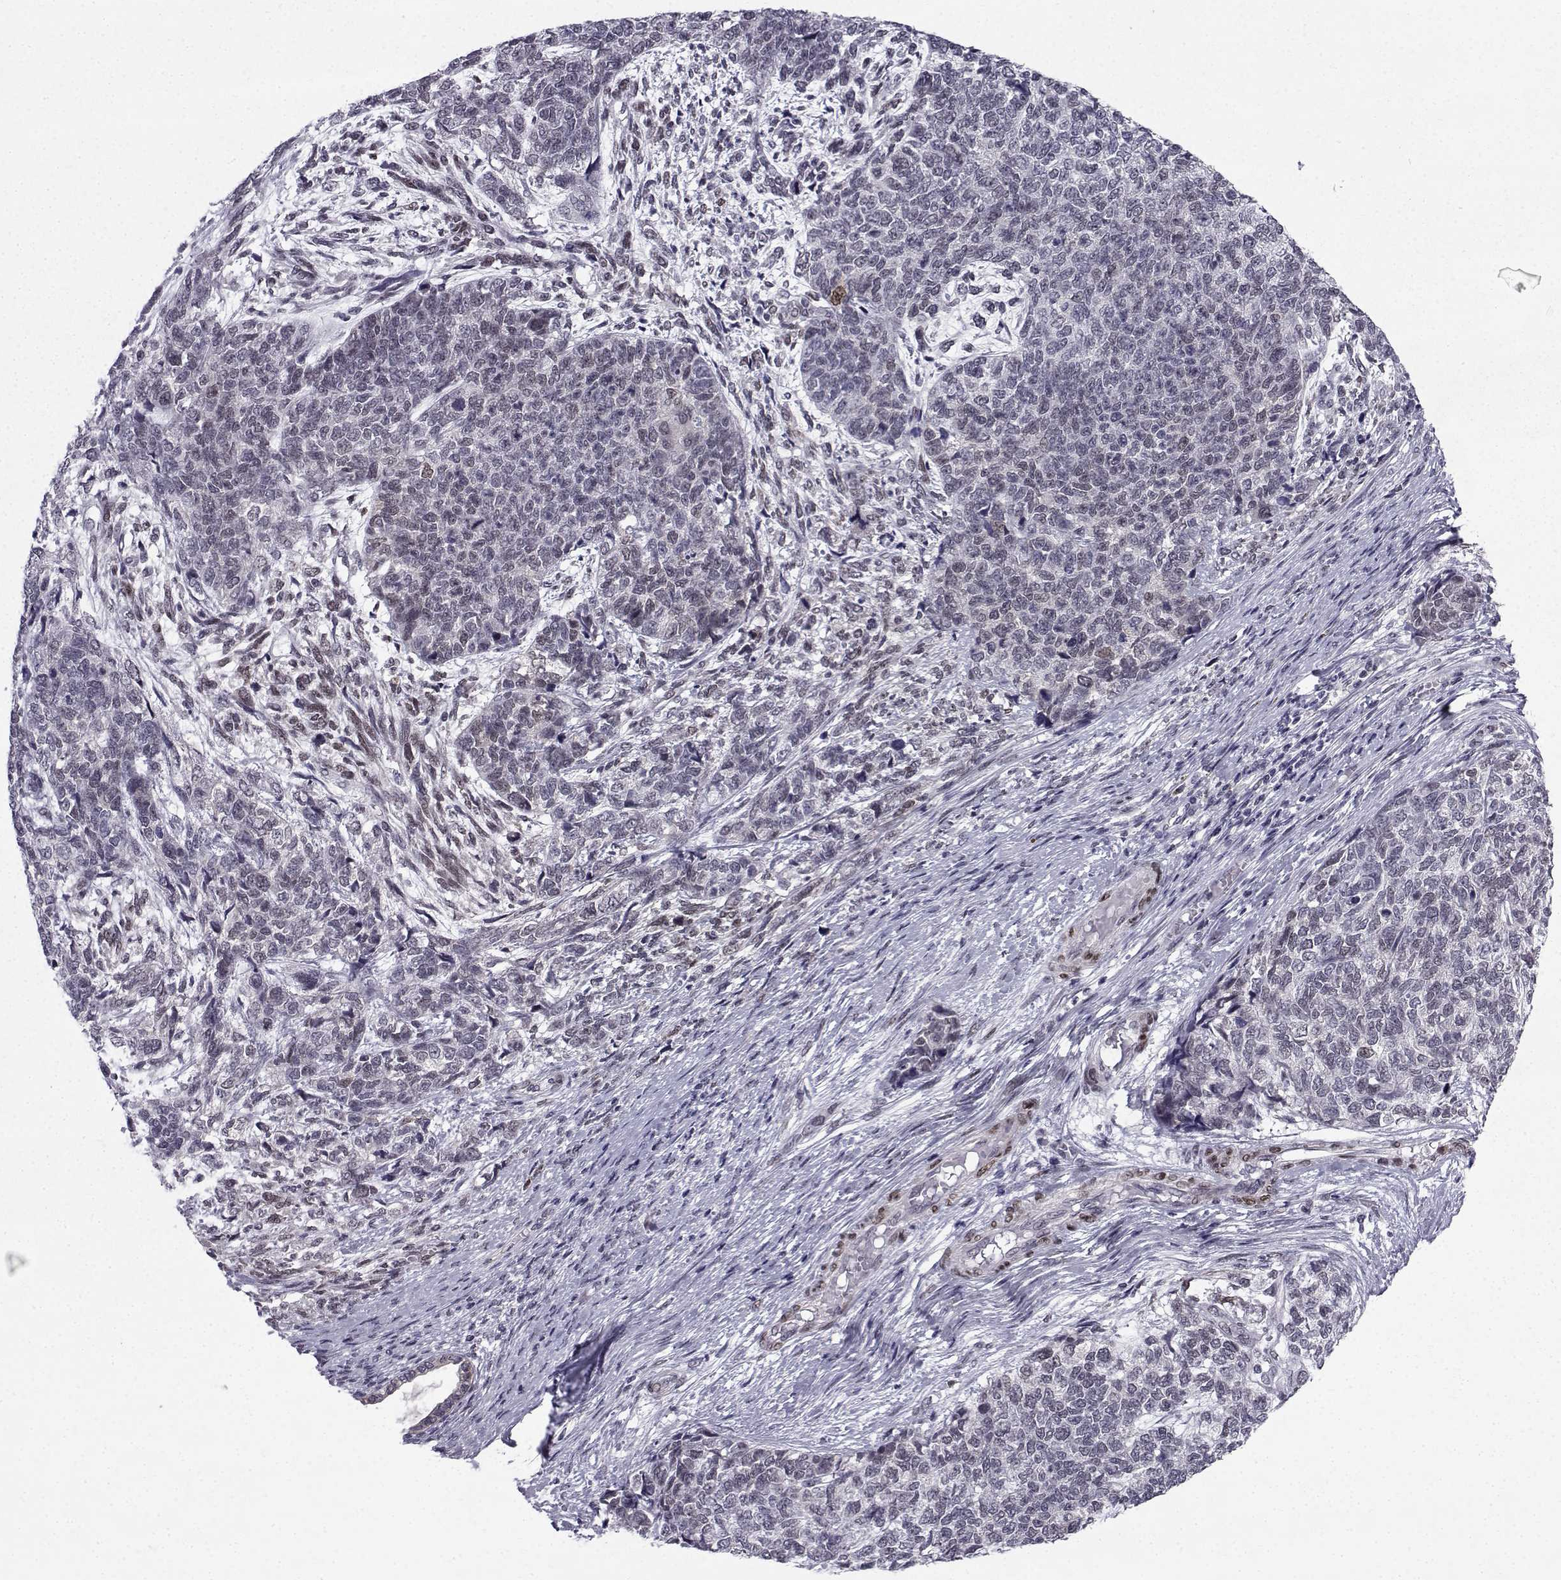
{"staining": {"intensity": "weak", "quantity": "<25%", "location": "nuclear"}, "tissue": "cervical cancer", "cell_type": "Tumor cells", "image_type": "cancer", "snomed": [{"axis": "morphology", "description": "Squamous cell carcinoma, NOS"}, {"axis": "topography", "description": "Cervix"}], "caption": "Squamous cell carcinoma (cervical) was stained to show a protein in brown. There is no significant expression in tumor cells. The staining is performed using DAB brown chromogen with nuclei counter-stained in using hematoxylin.", "gene": "RBM24", "patient": {"sex": "female", "age": 63}}